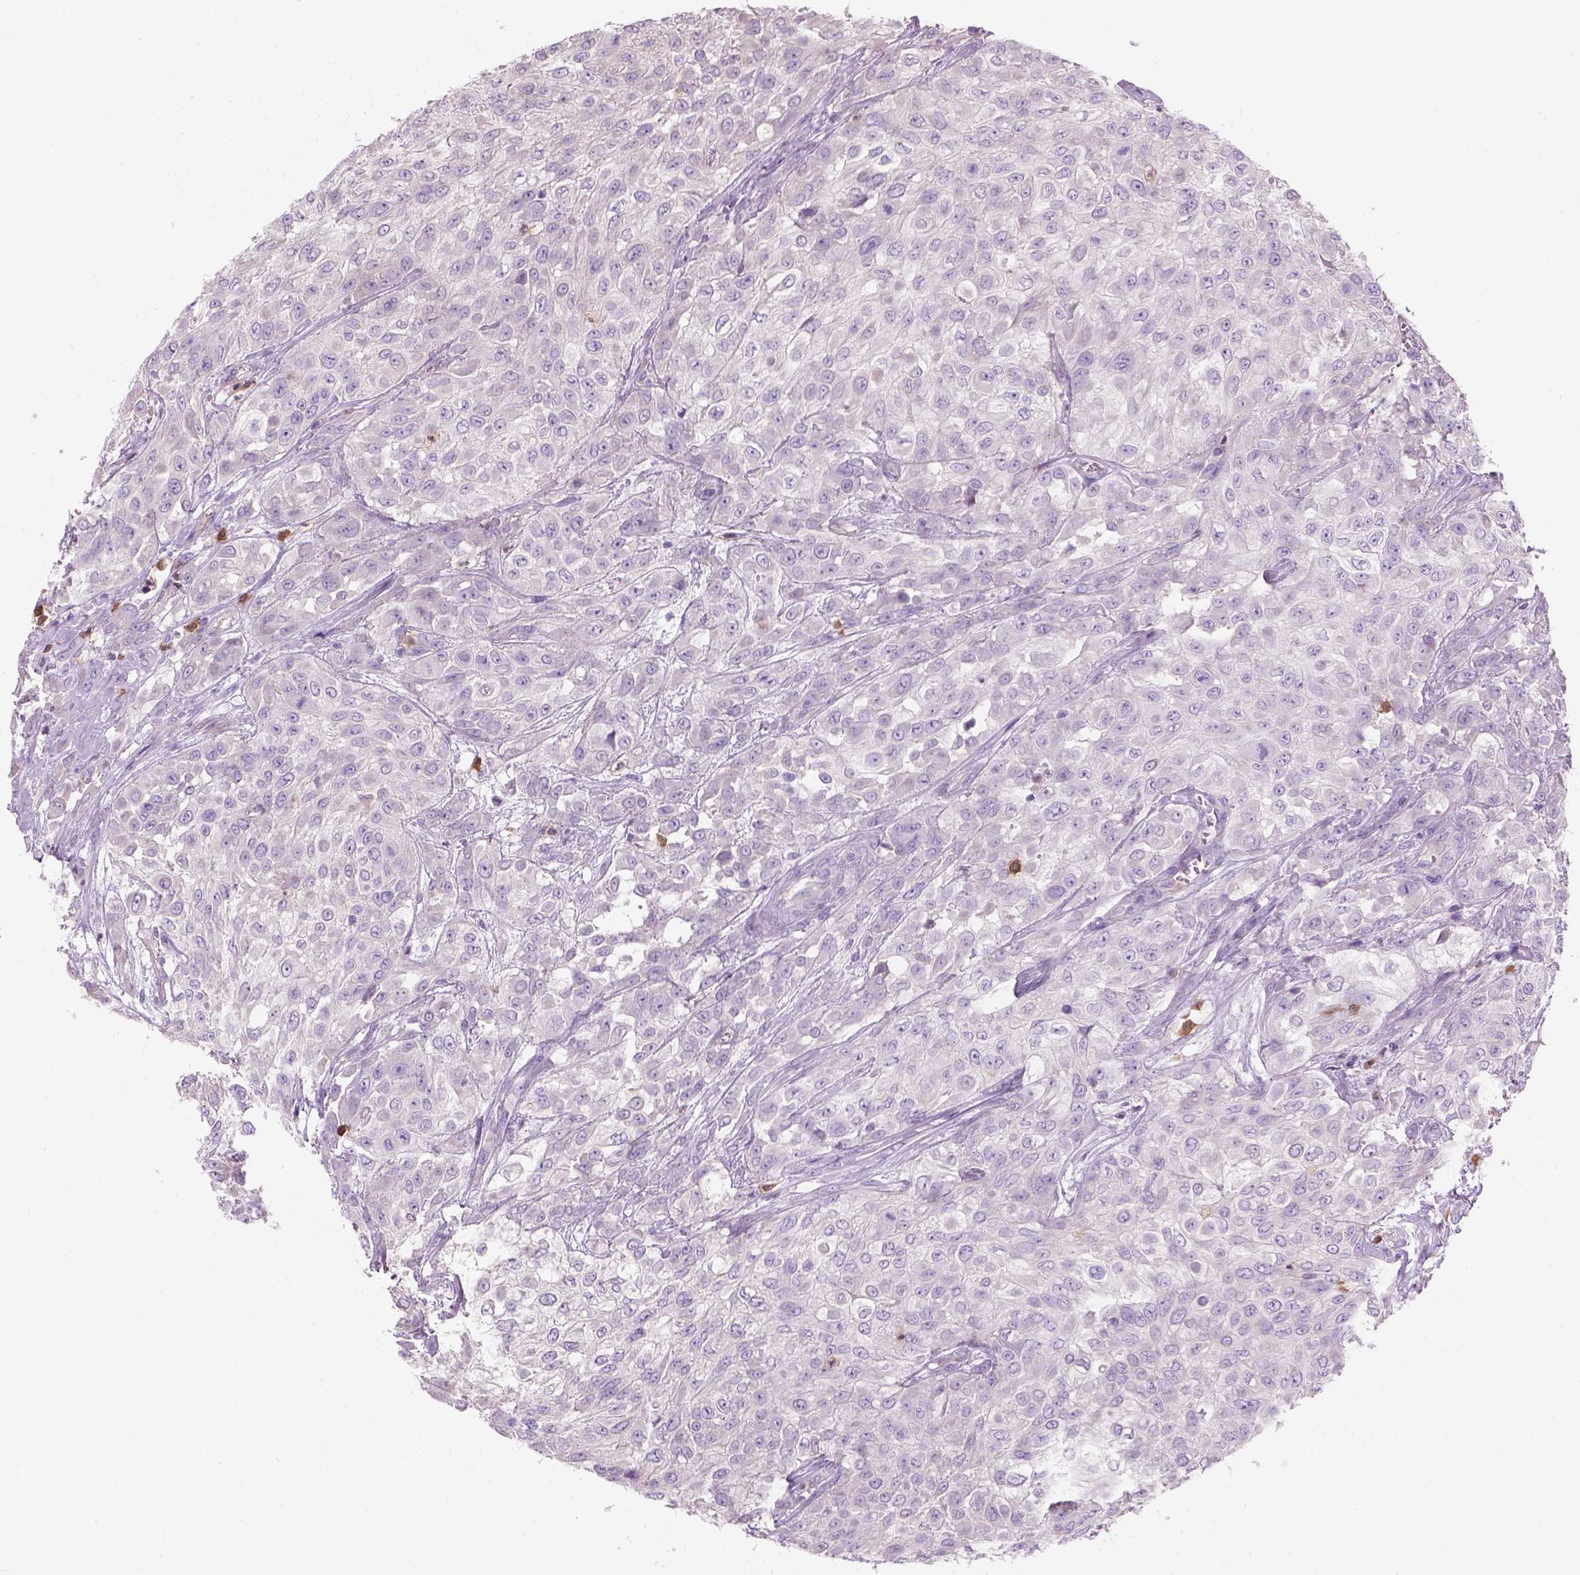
{"staining": {"intensity": "negative", "quantity": "none", "location": "none"}, "tissue": "urothelial cancer", "cell_type": "Tumor cells", "image_type": "cancer", "snomed": [{"axis": "morphology", "description": "Urothelial carcinoma, High grade"}, {"axis": "topography", "description": "Urinary bladder"}], "caption": "Immunohistochemical staining of human urothelial carcinoma (high-grade) reveals no significant expression in tumor cells.", "gene": "CD84", "patient": {"sex": "male", "age": 57}}